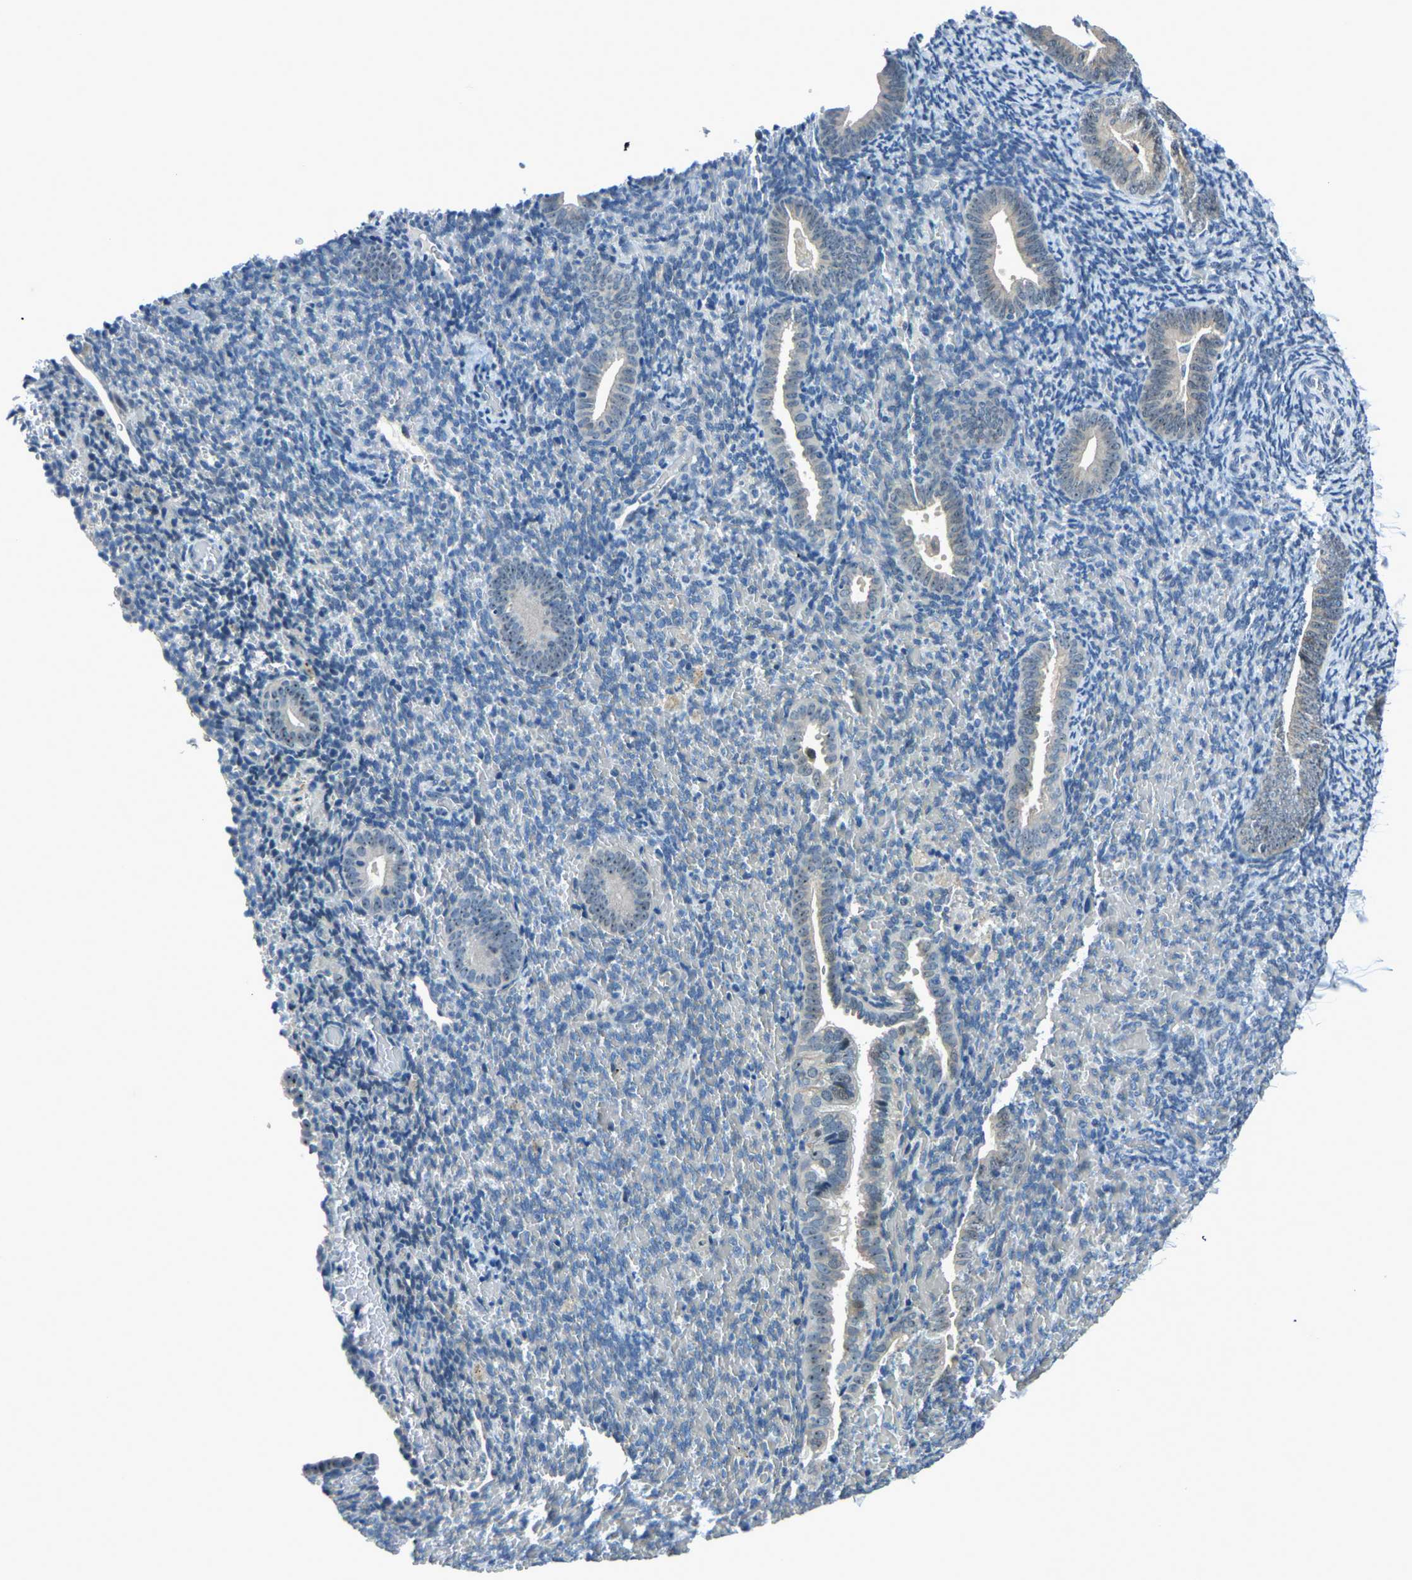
{"staining": {"intensity": "negative", "quantity": "none", "location": "none"}, "tissue": "endometrium", "cell_type": "Cells in endometrial stroma", "image_type": "normal", "snomed": [{"axis": "morphology", "description": "Normal tissue, NOS"}, {"axis": "topography", "description": "Endometrium"}], "caption": "A high-resolution micrograph shows IHC staining of normal endometrium, which reveals no significant positivity in cells in endometrial stroma.", "gene": "RRP1", "patient": {"sex": "female", "age": 51}}